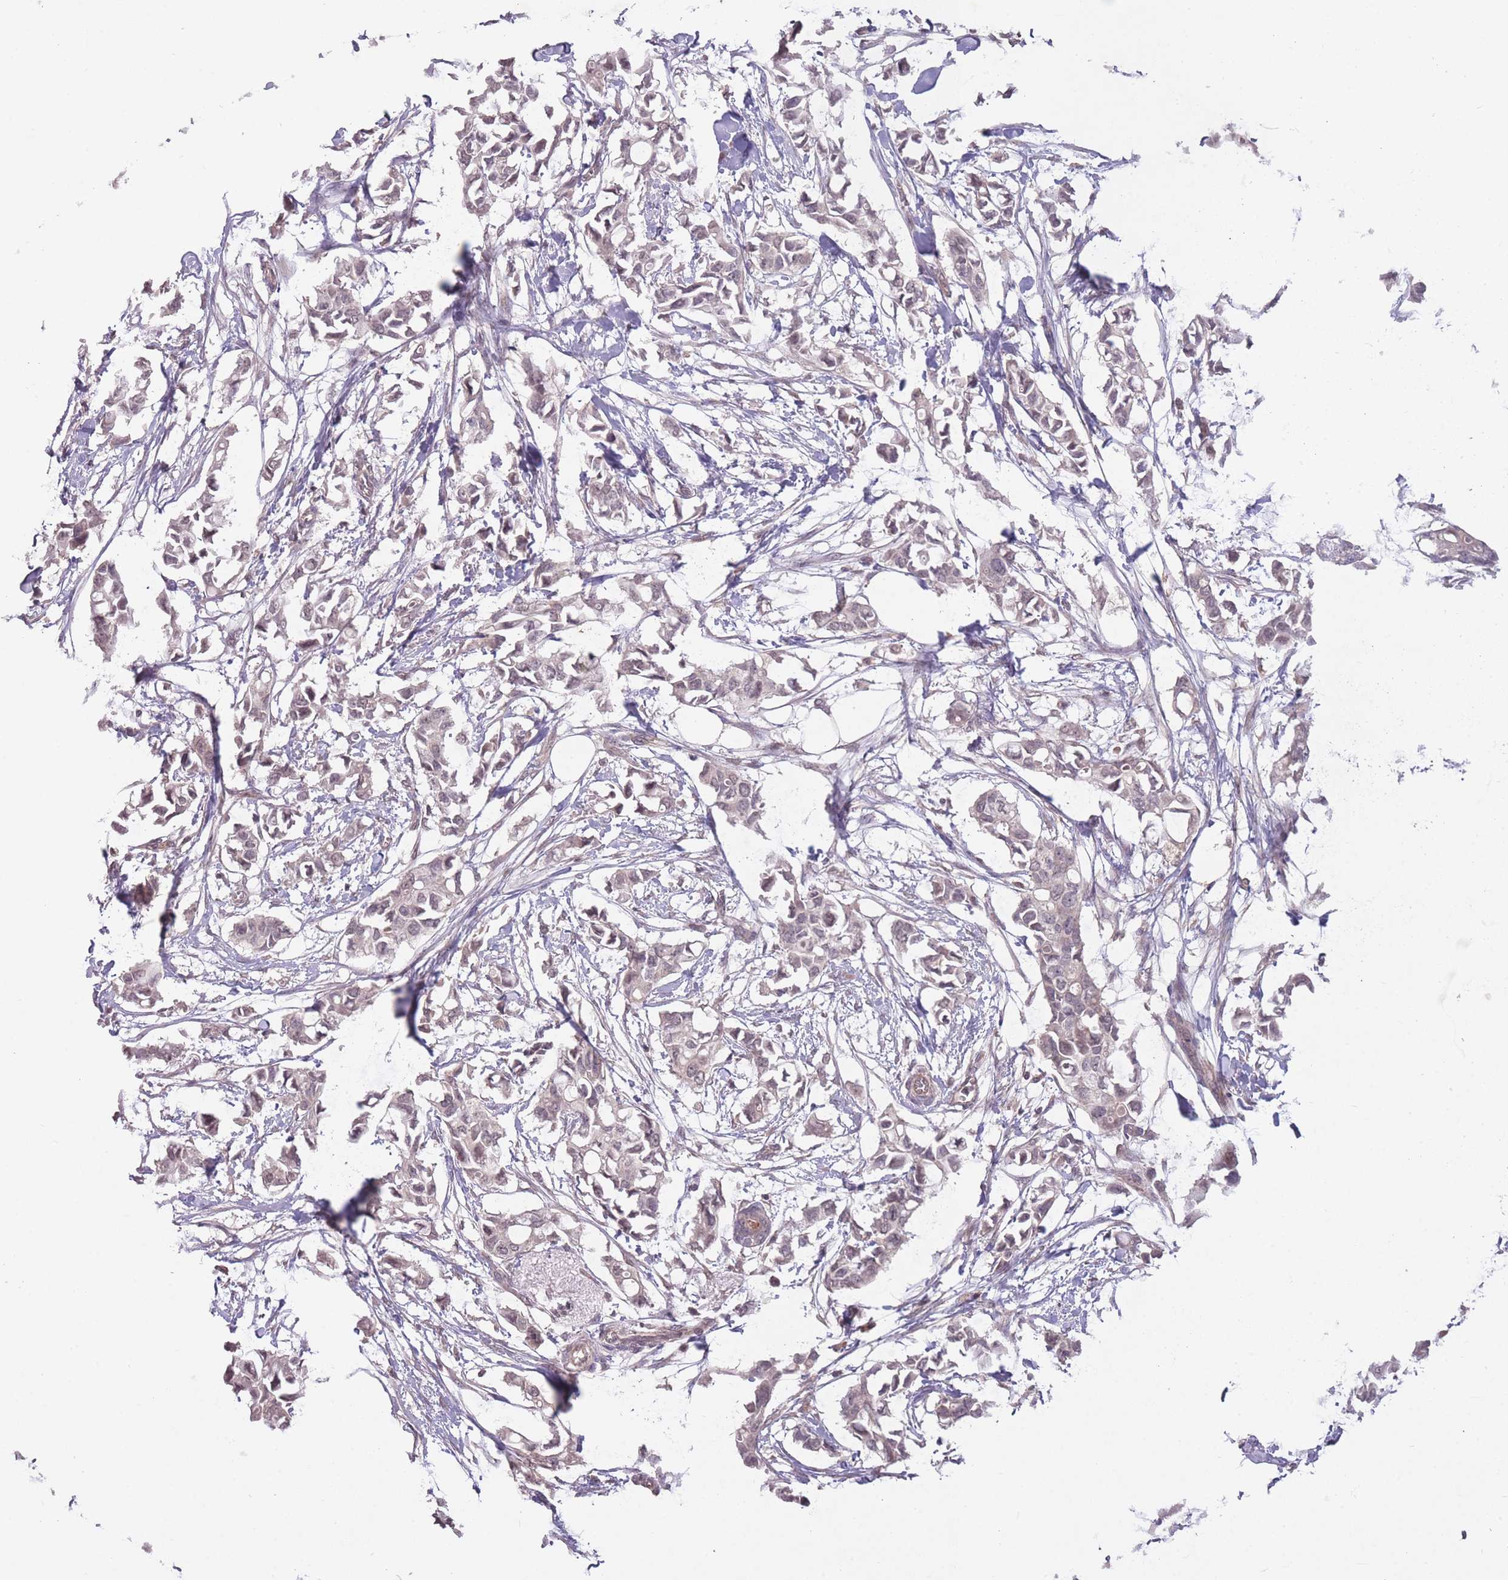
{"staining": {"intensity": "weak", "quantity": "<25%", "location": "nuclear"}, "tissue": "breast cancer", "cell_type": "Tumor cells", "image_type": "cancer", "snomed": [{"axis": "morphology", "description": "Duct carcinoma"}, {"axis": "topography", "description": "Breast"}], "caption": "IHC of human invasive ductal carcinoma (breast) demonstrates no staining in tumor cells.", "gene": "ADCYAP1R1", "patient": {"sex": "female", "age": 41}}